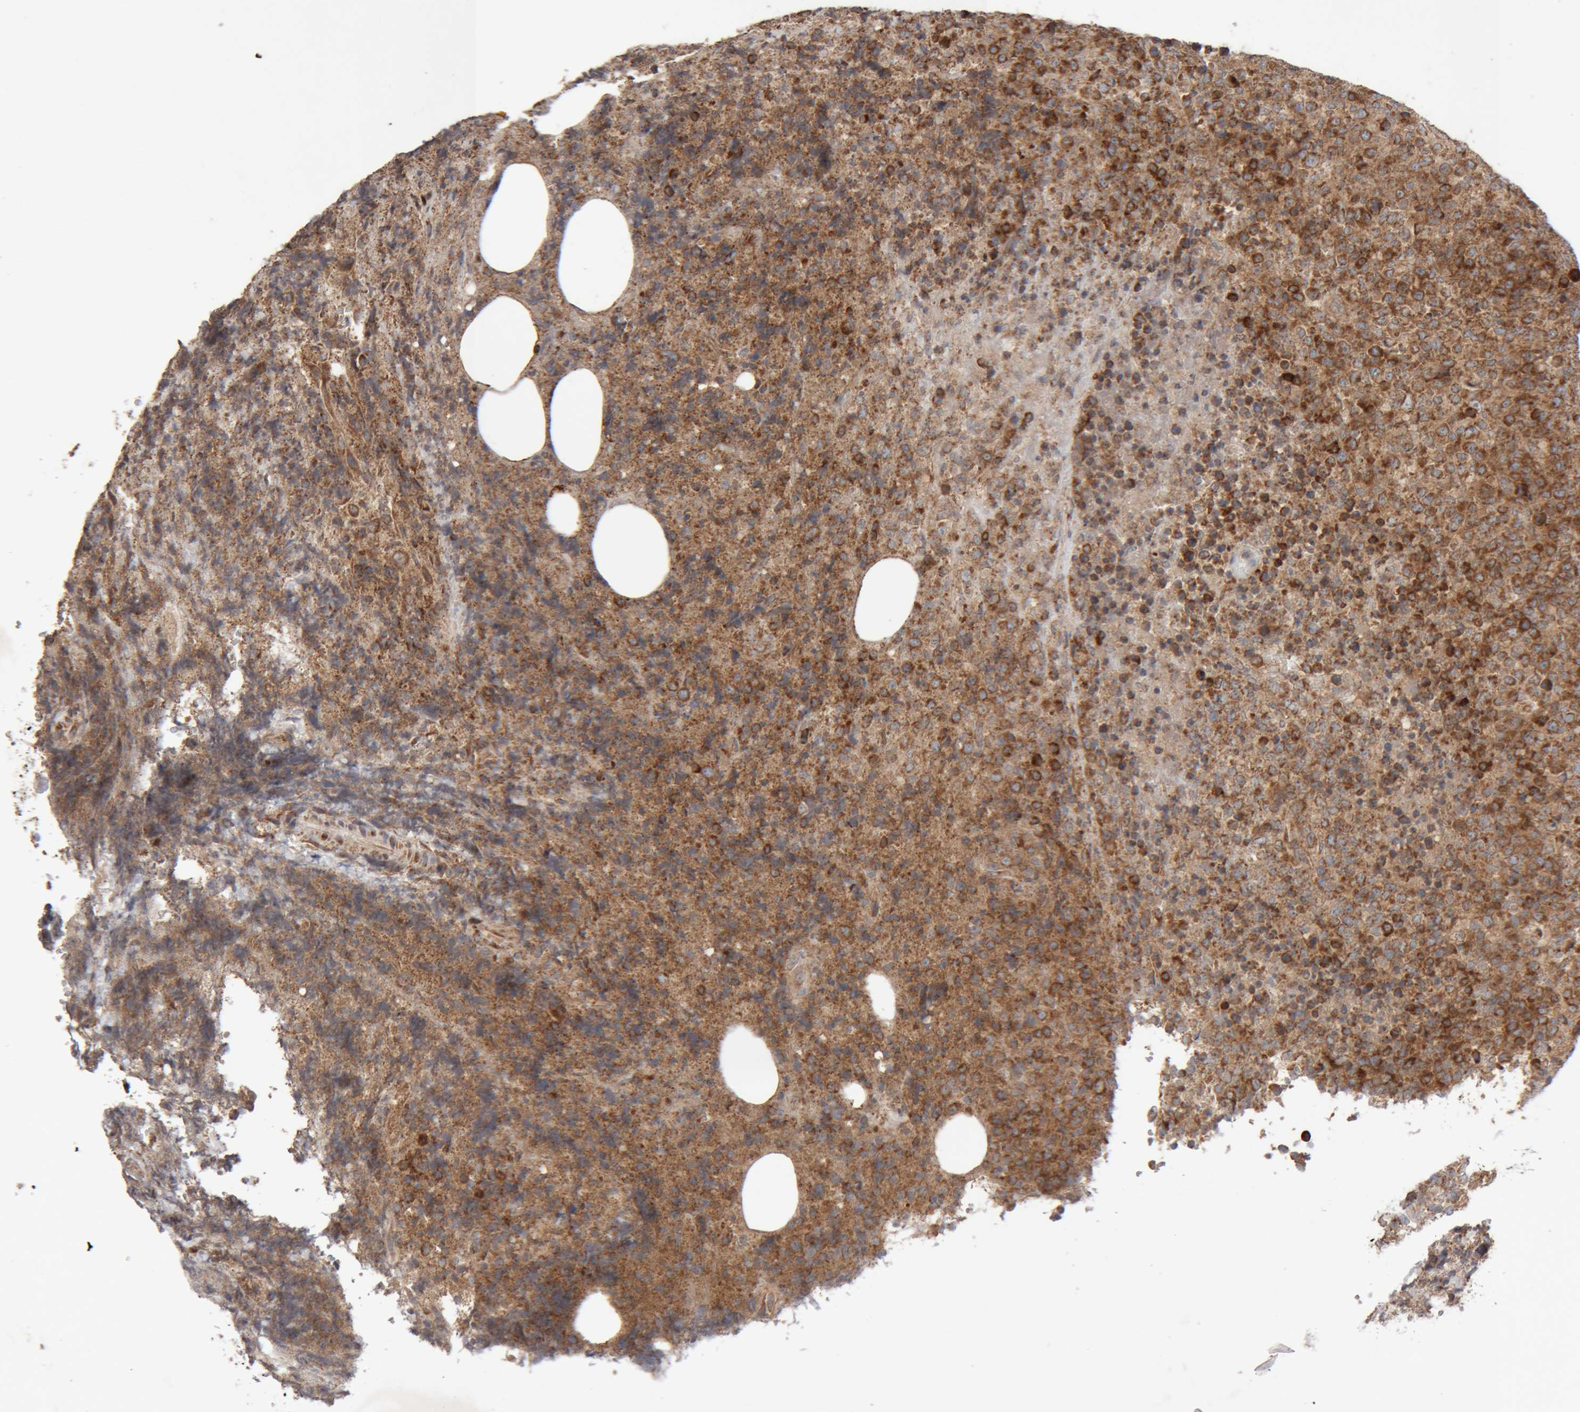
{"staining": {"intensity": "moderate", "quantity": ">75%", "location": "cytoplasmic/membranous"}, "tissue": "lymphoma", "cell_type": "Tumor cells", "image_type": "cancer", "snomed": [{"axis": "morphology", "description": "Malignant lymphoma, non-Hodgkin's type, High grade"}, {"axis": "topography", "description": "Lymph node"}], "caption": "Tumor cells exhibit medium levels of moderate cytoplasmic/membranous expression in approximately >75% of cells in human high-grade malignant lymphoma, non-Hodgkin's type. The staining is performed using DAB (3,3'-diaminobenzidine) brown chromogen to label protein expression. The nuclei are counter-stained blue using hematoxylin.", "gene": "KIF21B", "patient": {"sex": "male", "age": 13}}